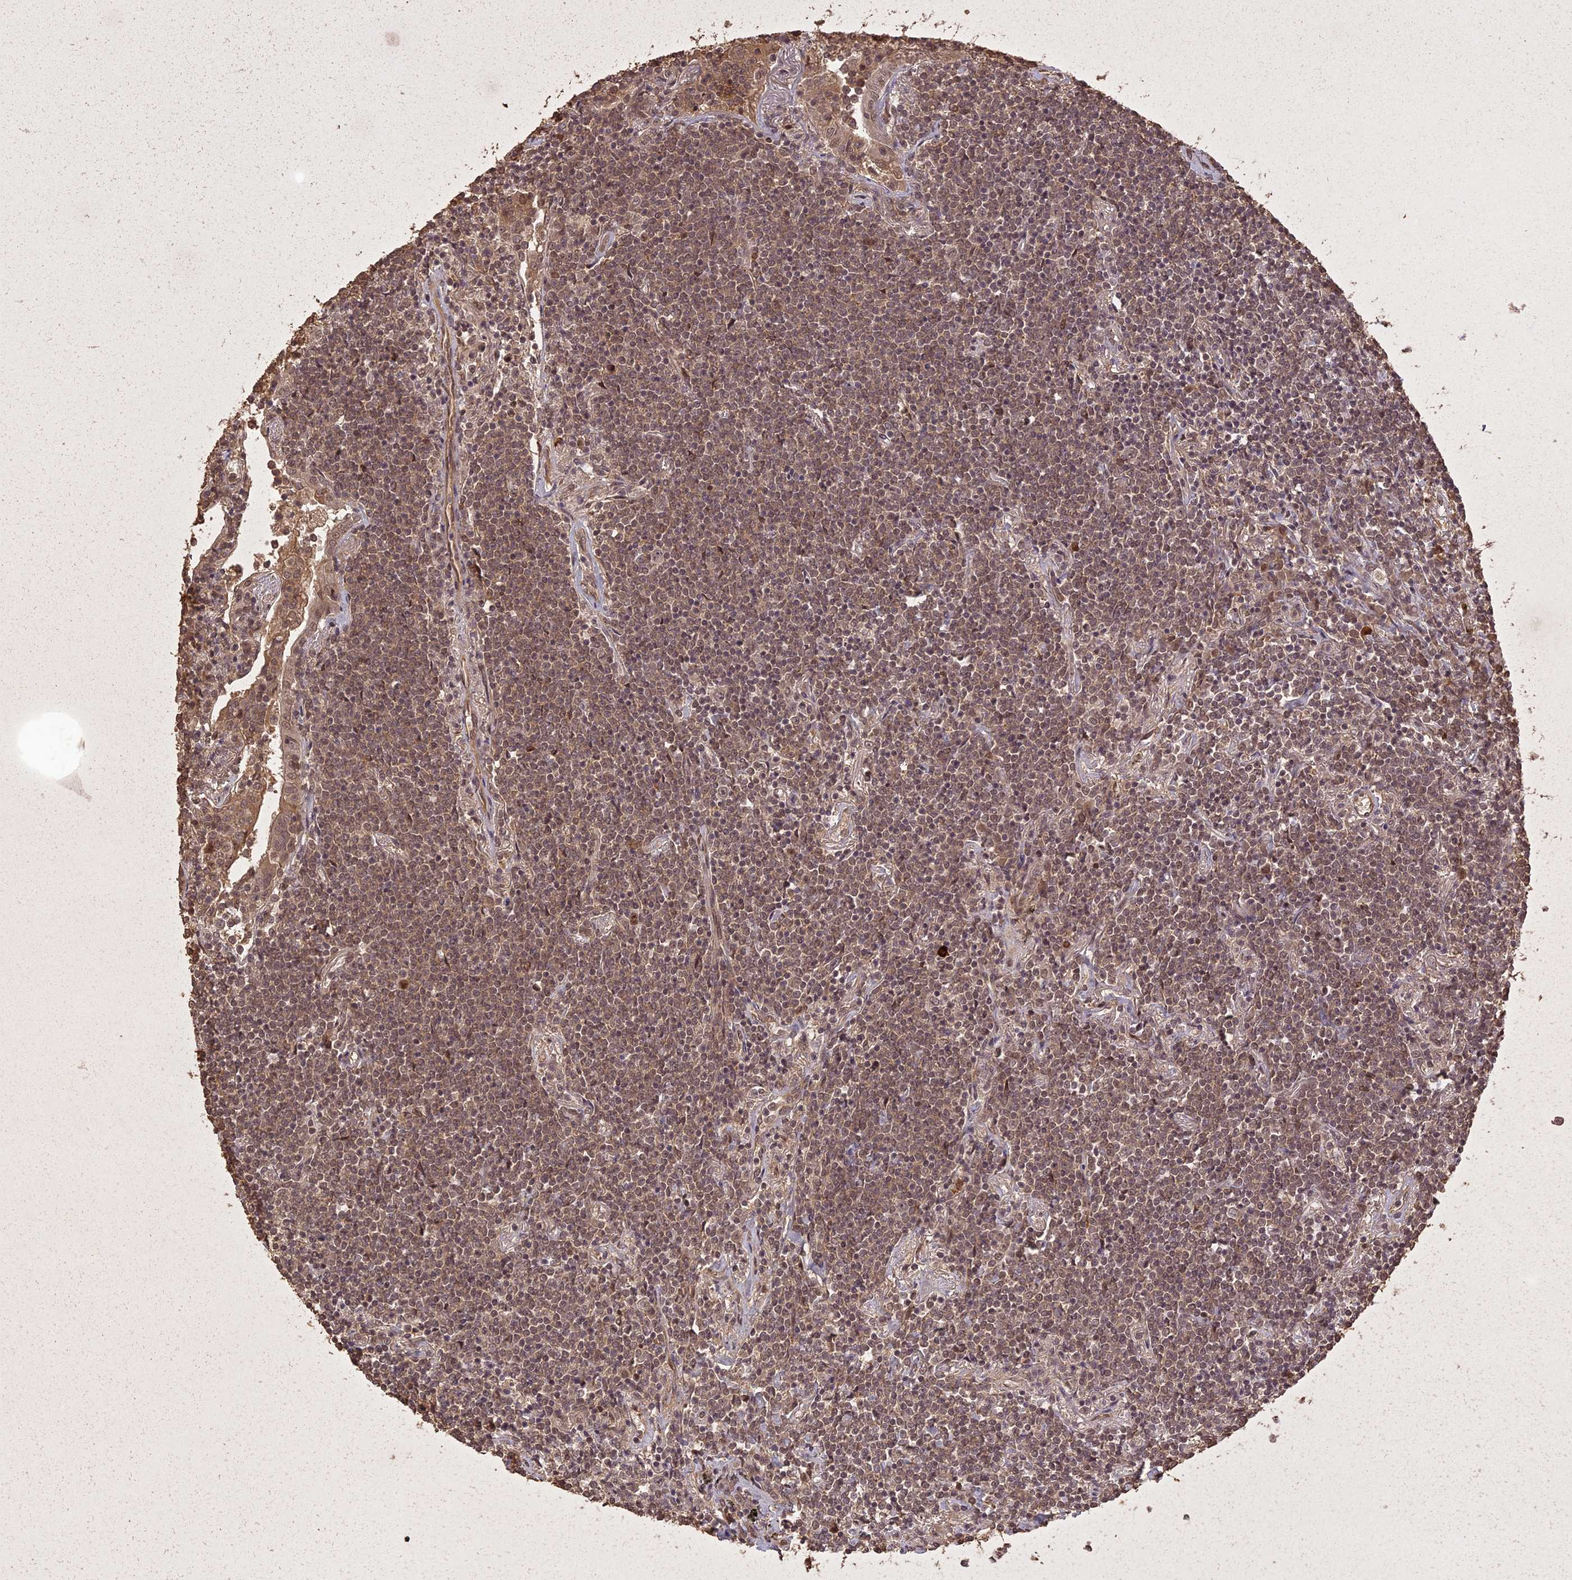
{"staining": {"intensity": "moderate", "quantity": ">75%", "location": "nuclear"}, "tissue": "lymphoma", "cell_type": "Tumor cells", "image_type": "cancer", "snomed": [{"axis": "morphology", "description": "Malignant lymphoma, non-Hodgkin's type, Low grade"}, {"axis": "topography", "description": "Lung"}], "caption": "This is a micrograph of immunohistochemistry staining of low-grade malignant lymphoma, non-Hodgkin's type, which shows moderate expression in the nuclear of tumor cells.", "gene": "LIN37", "patient": {"sex": "female", "age": 71}}